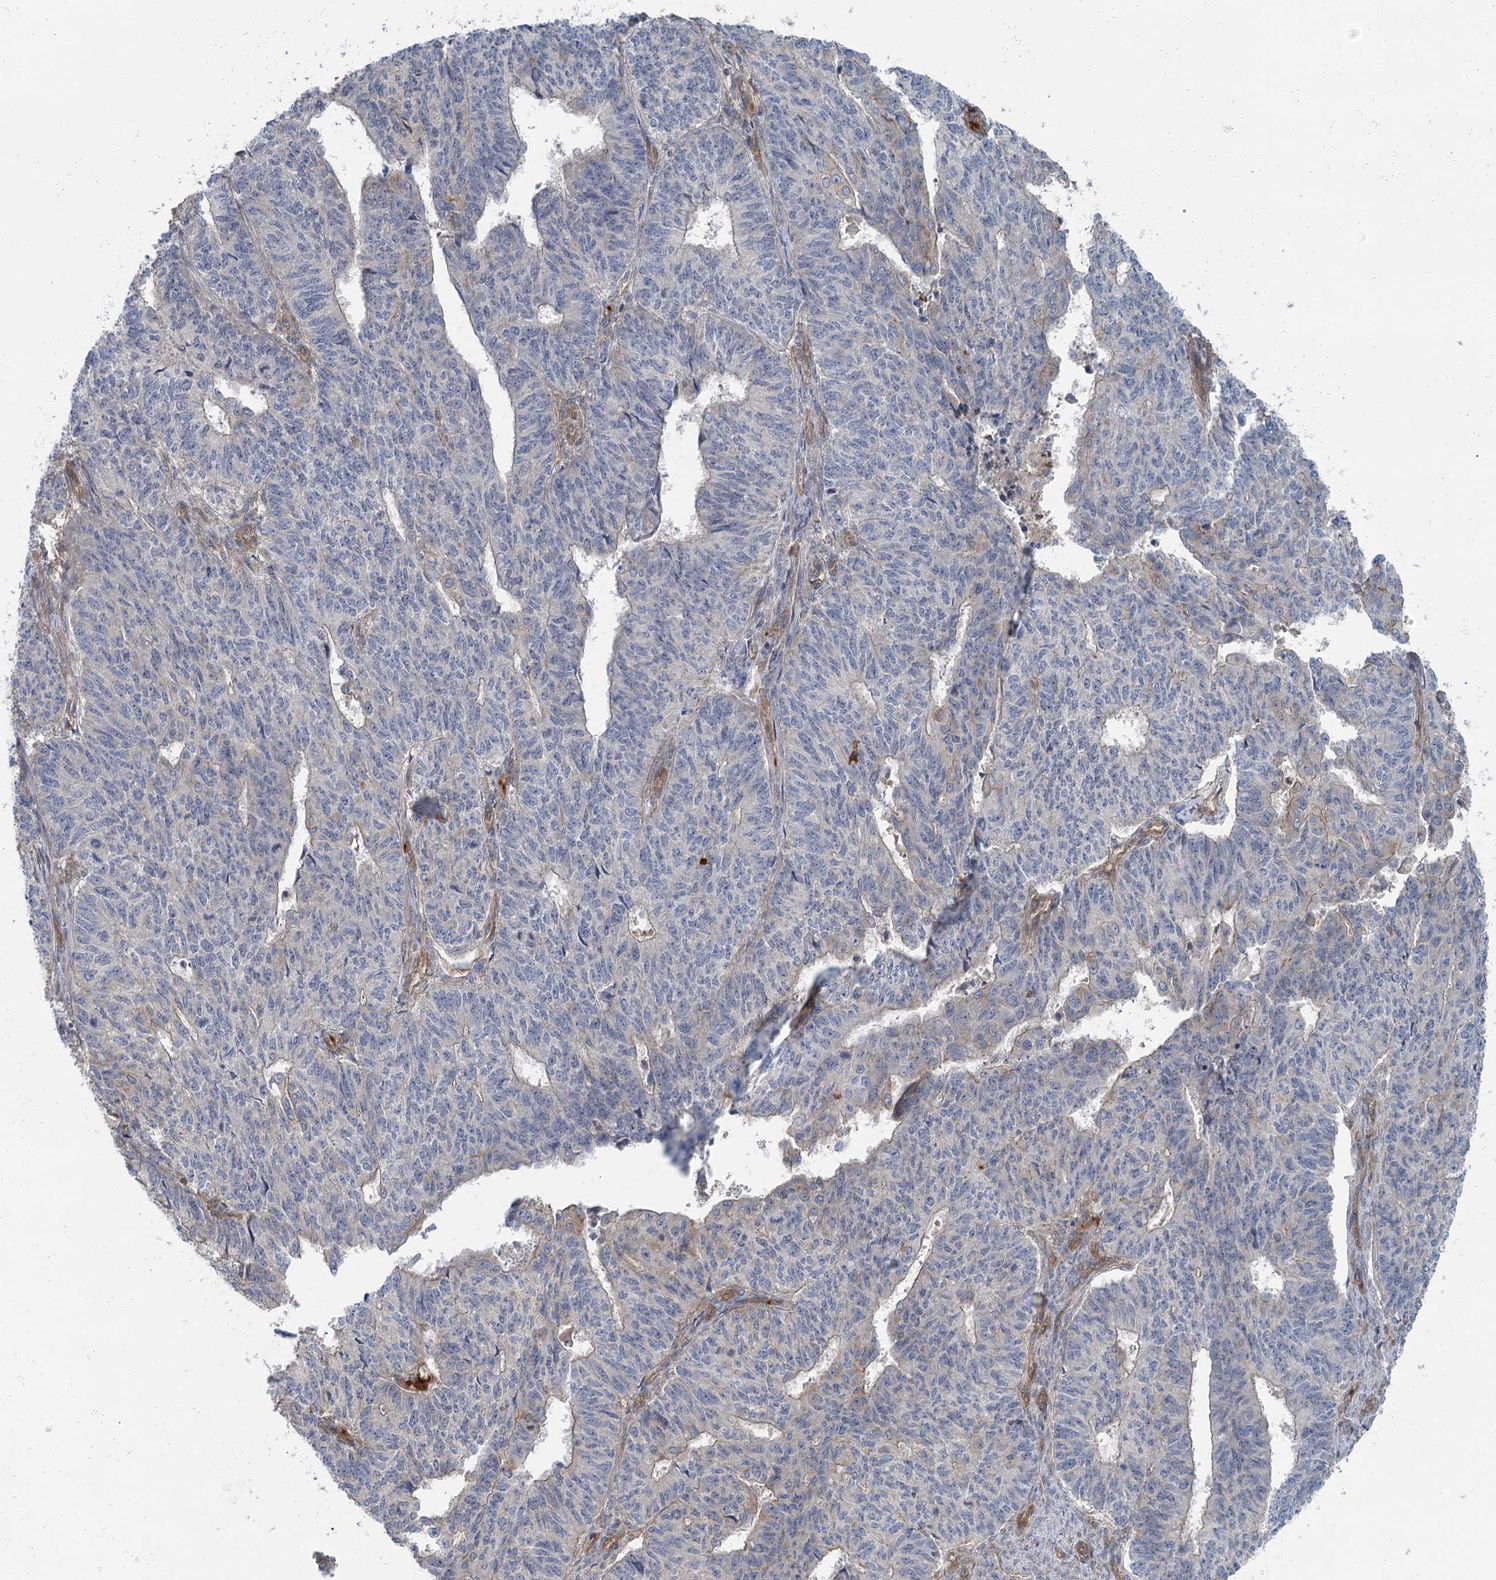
{"staining": {"intensity": "negative", "quantity": "none", "location": "none"}, "tissue": "endometrial cancer", "cell_type": "Tumor cells", "image_type": "cancer", "snomed": [{"axis": "morphology", "description": "Adenocarcinoma, NOS"}, {"axis": "topography", "description": "Endometrium"}], "caption": "Immunohistochemistry histopathology image of neoplastic tissue: endometrial cancer stained with DAB demonstrates no significant protein staining in tumor cells. Brightfield microscopy of immunohistochemistry stained with DAB (3,3'-diaminobenzidine) (brown) and hematoxylin (blue), captured at high magnification.", "gene": "IQSEC1", "patient": {"sex": "female", "age": 32}}